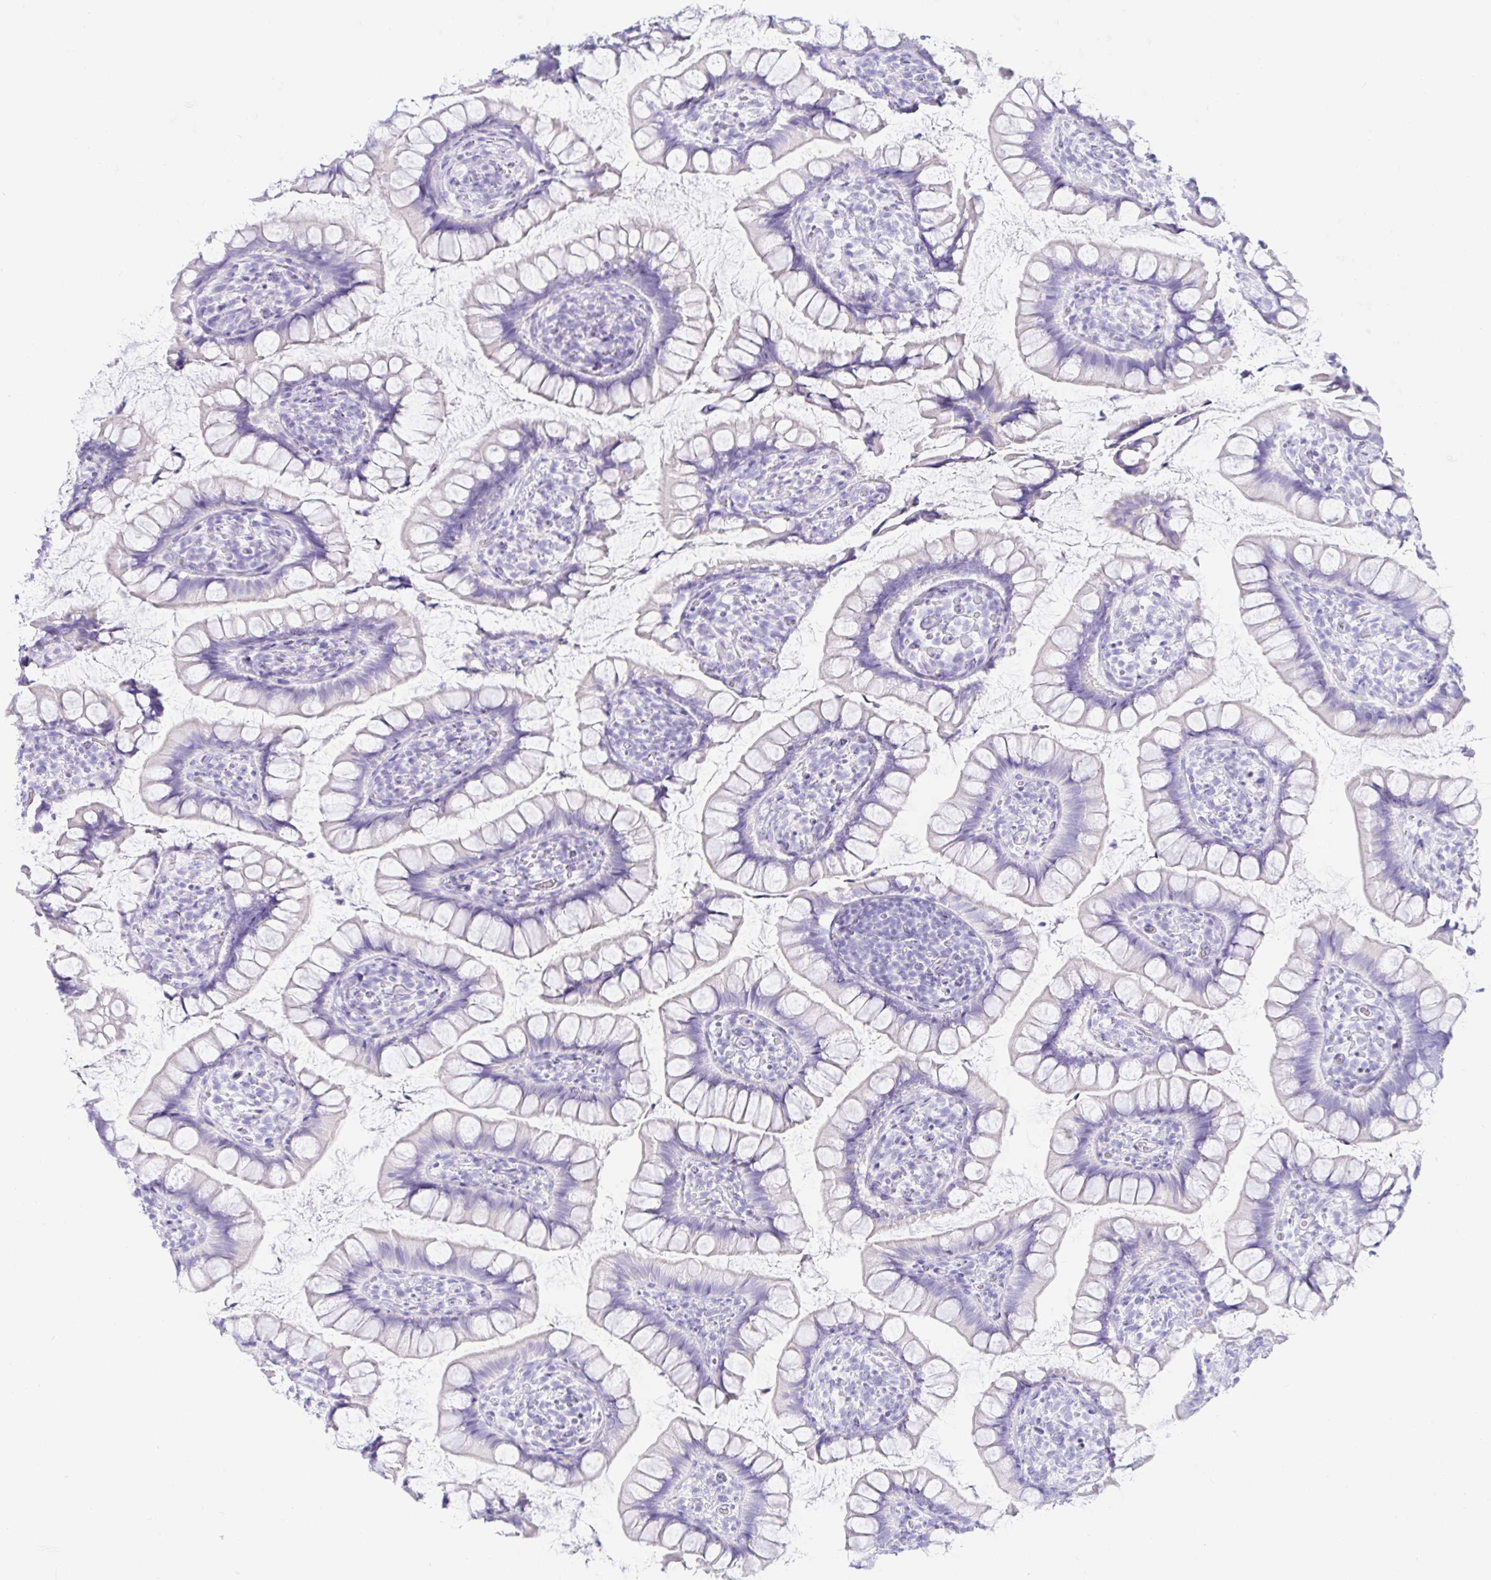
{"staining": {"intensity": "negative", "quantity": "none", "location": "none"}, "tissue": "small intestine", "cell_type": "Glandular cells", "image_type": "normal", "snomed": [{"axis": "morphology", "description": "Normal tissue, NOS"}, {"axis": "topography", "description": "Small intestine"}], "caption": "The photomicrograph displays no staining of glandular cells in normal small intestine.", "gene": "PAX8", "patient": {"sex": "male", "age": 70}}